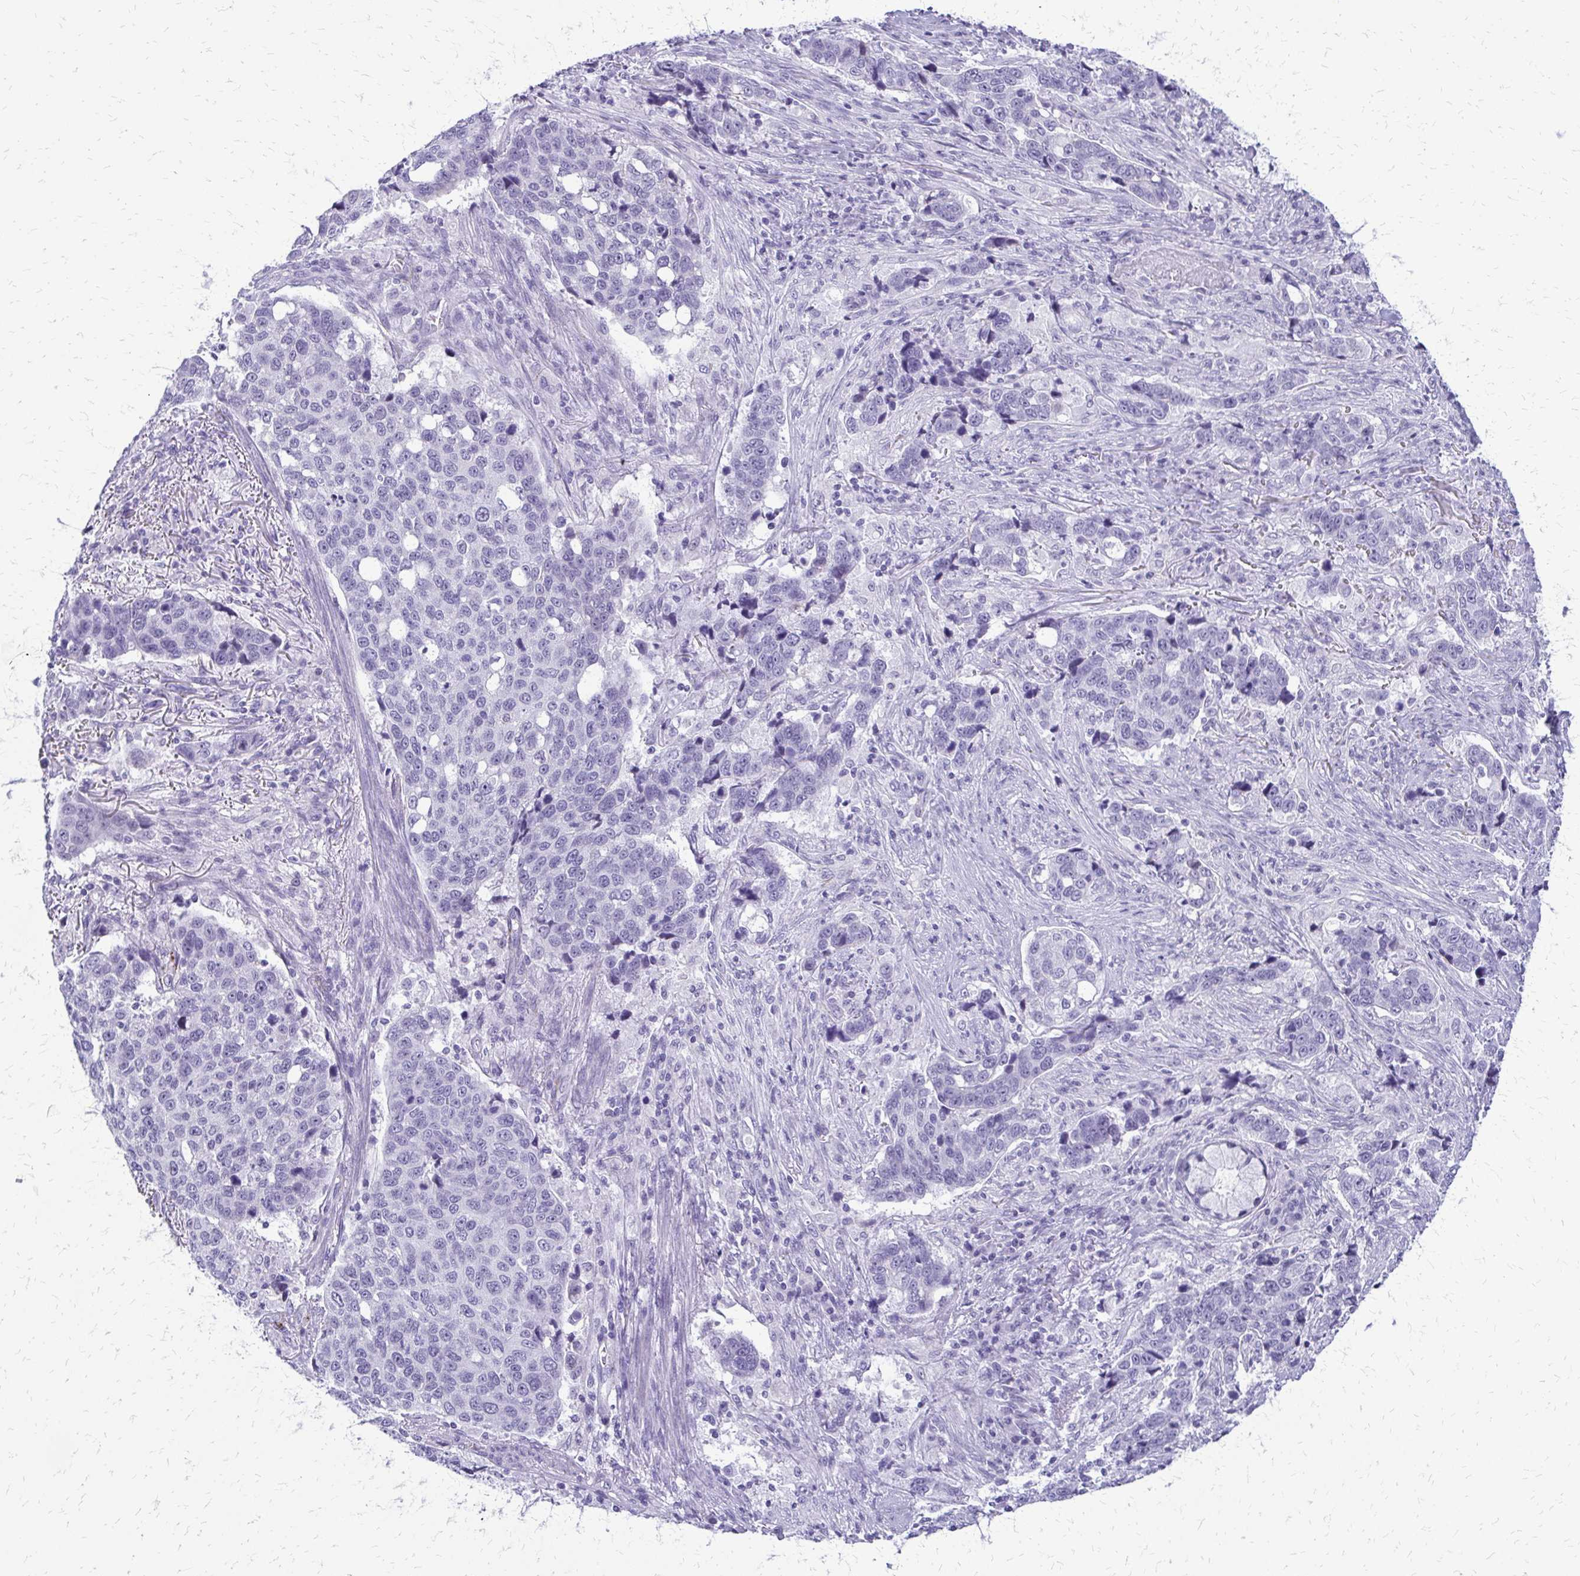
{"staining": {"intensity": "negative", "quantity": "none", "location": "none"}, "tissue": "lung cancer", "cell_type": "Tumor cells", "image_type": "cancer", "snomed": [{"axis": "morphology", "description": "Squamous cell carcinoma, NOS"}, {"axis": "topography", "description": "Lymph node"}, {"axis": "topography", "description": "Lung"}], "caption": "IHC image of neoplastic tissue: human lung cancer (squamous cell carcinoma) stained with DAB (3,3'-diaminobenzidine) exhibits no significant protein staining in tumor cells.", "gene": "FAM162B", "patient": {"sex": "male", "age": 61}}